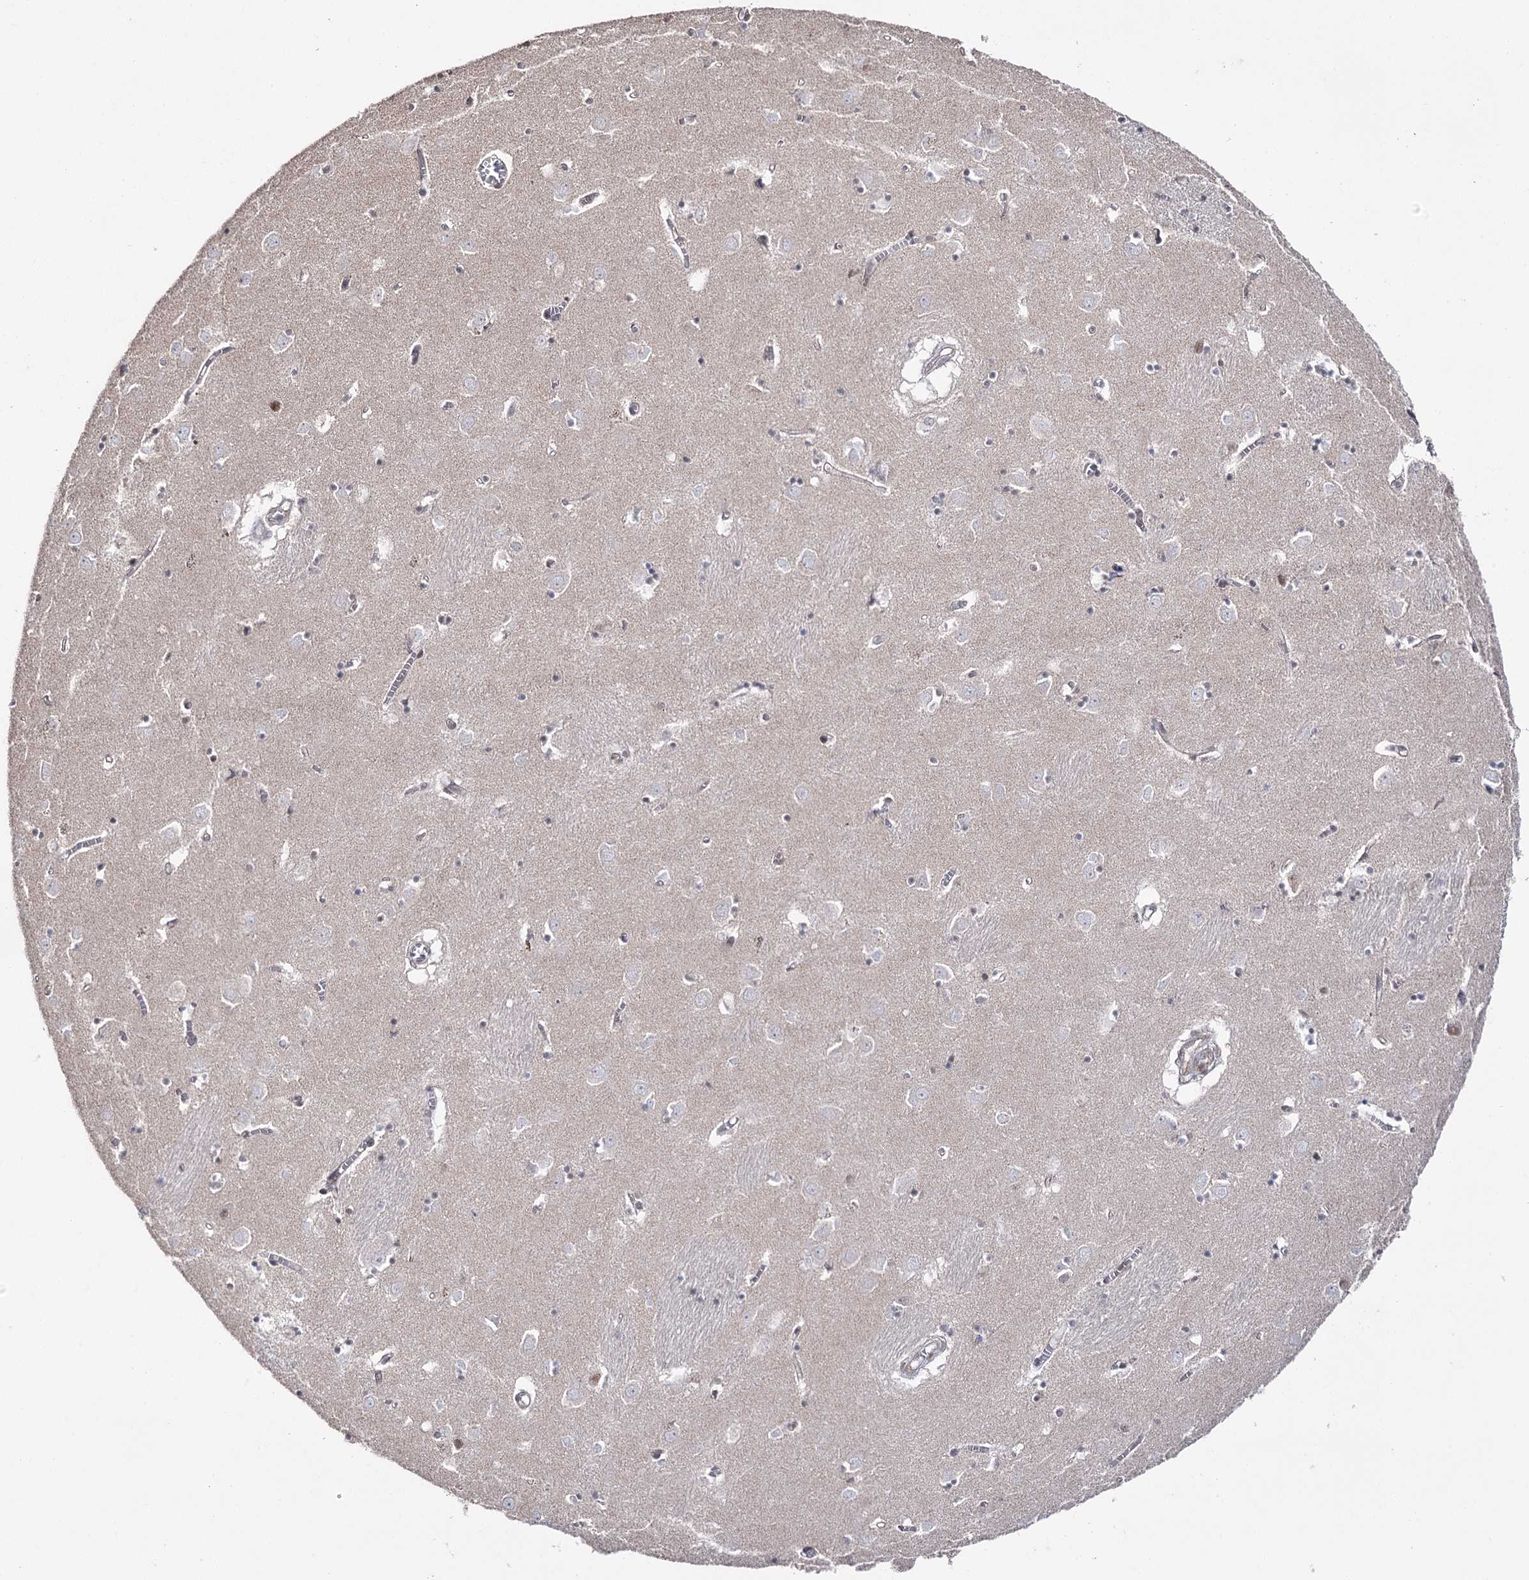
{"staining": {"intensity": "weak", "quantity": "<25%", "location": "nuclear"}, "tissue": "caudate", "cell_type": "Glial cells", "image_type": "normal", "snomed": [{"axis": "morphology", "description": "Normal tissue, NOS"}, {"axis": "topography", "description": "Lateral ventricle wall"}], "caption": "There is no significant positivity in glial cells of caudate. (DAB (3,3'-diaminobenzidine) immunohistochemistry, high magnification).", "gene": "VGLL4", "patient": {"sex": "male", "age": 70}}